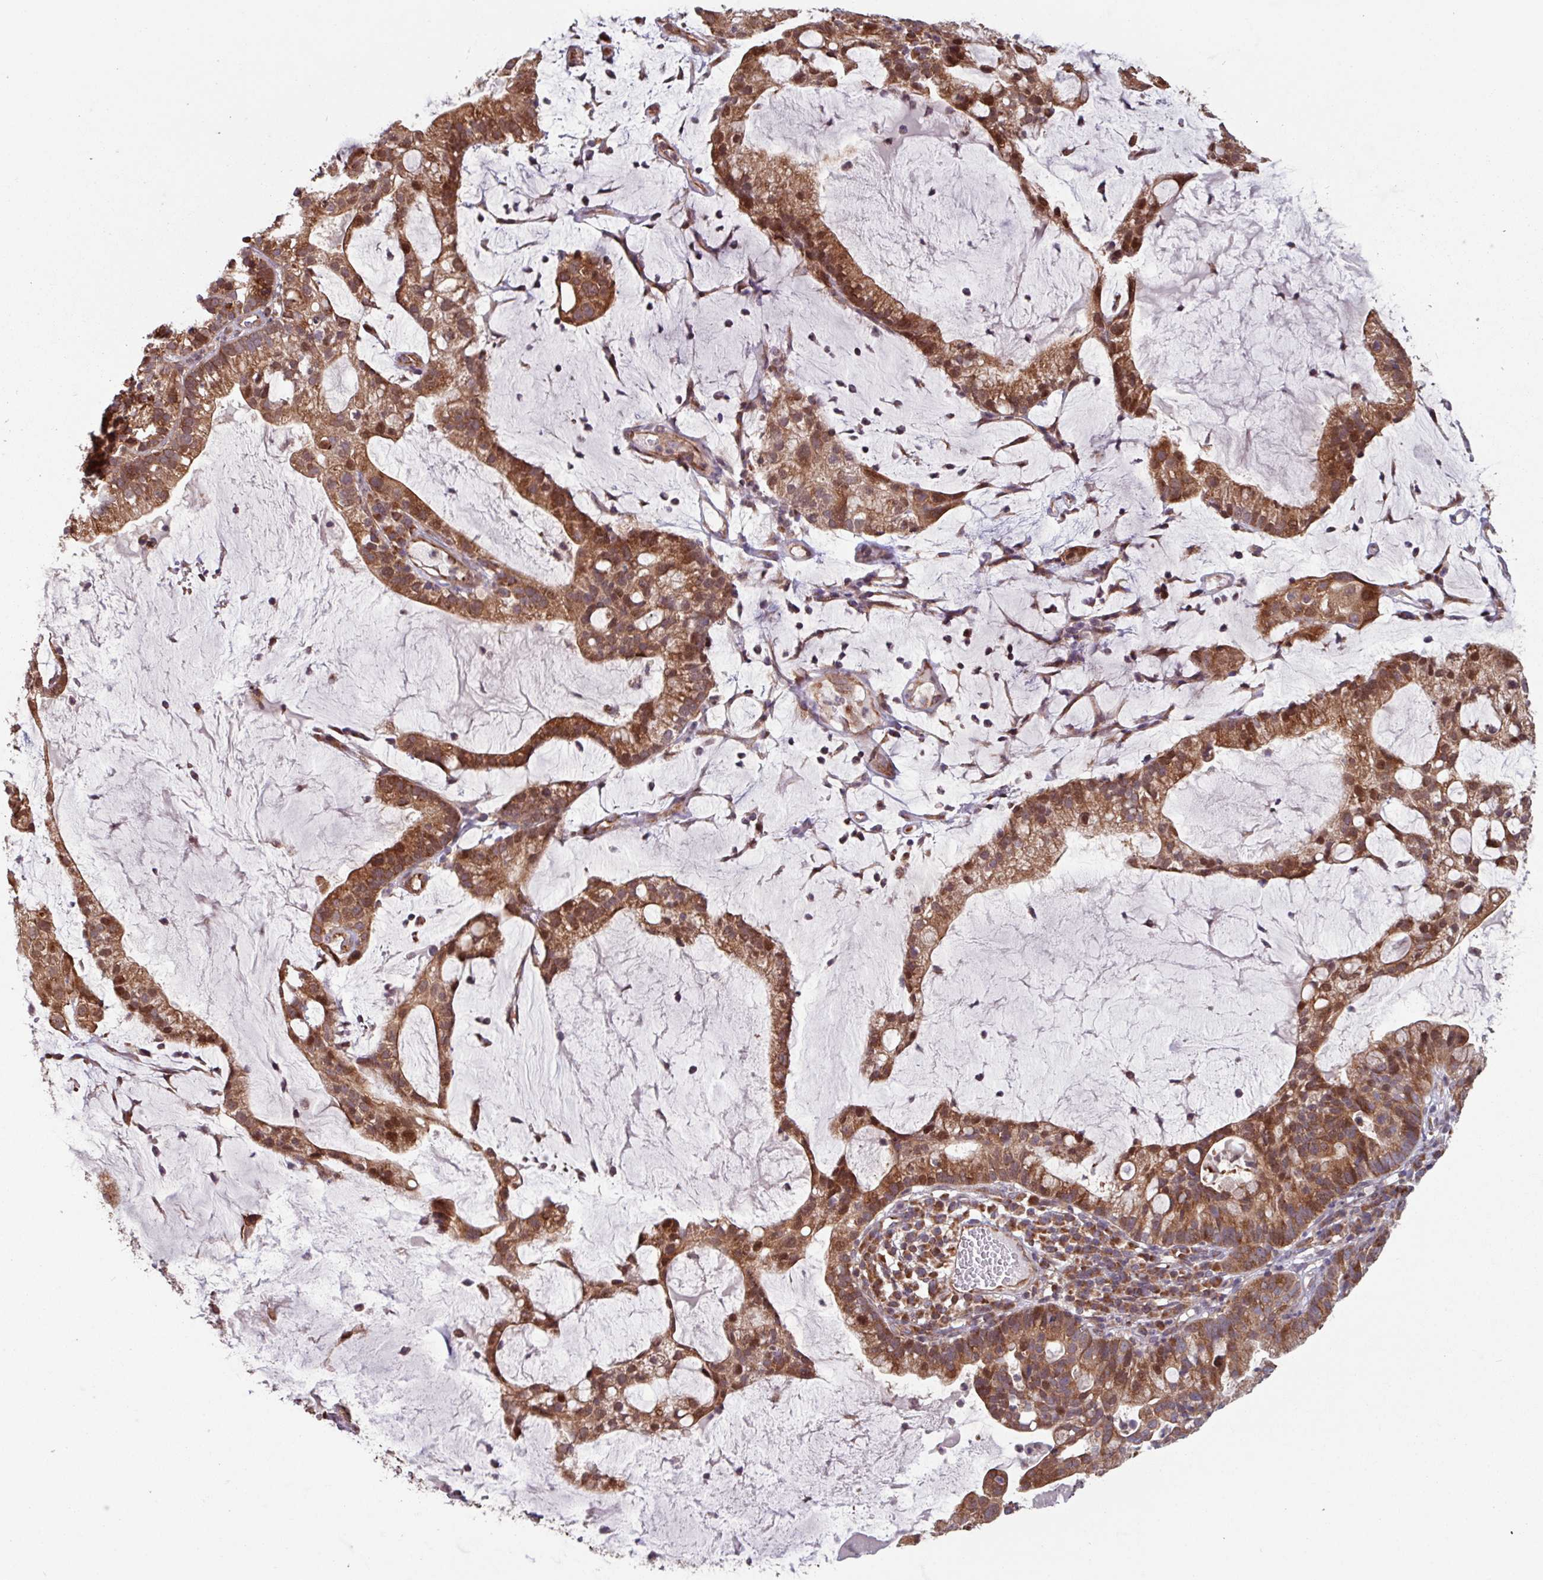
{"staining": {"intensity": "strong", "quantity": ">75%", "location": "cytoplasmic/membranous,nuclear"}, "tissue": "cervical cancer", "cell_type": "Tumor cells", "image_type": "cancer", "snomed": [{"axis": "morphology", "description": "Adenocarcinoma, NOS"}, {"axis": "topography", "description": "Cervix"}], "caption": "Protein analysis of cervical cancer tissue reveals strong cytoplasmic/membranous and nuclear expression in about >75% of tumor cells.", "gene": "COX7C", "patient": {"sex": "female", "age": 41}}